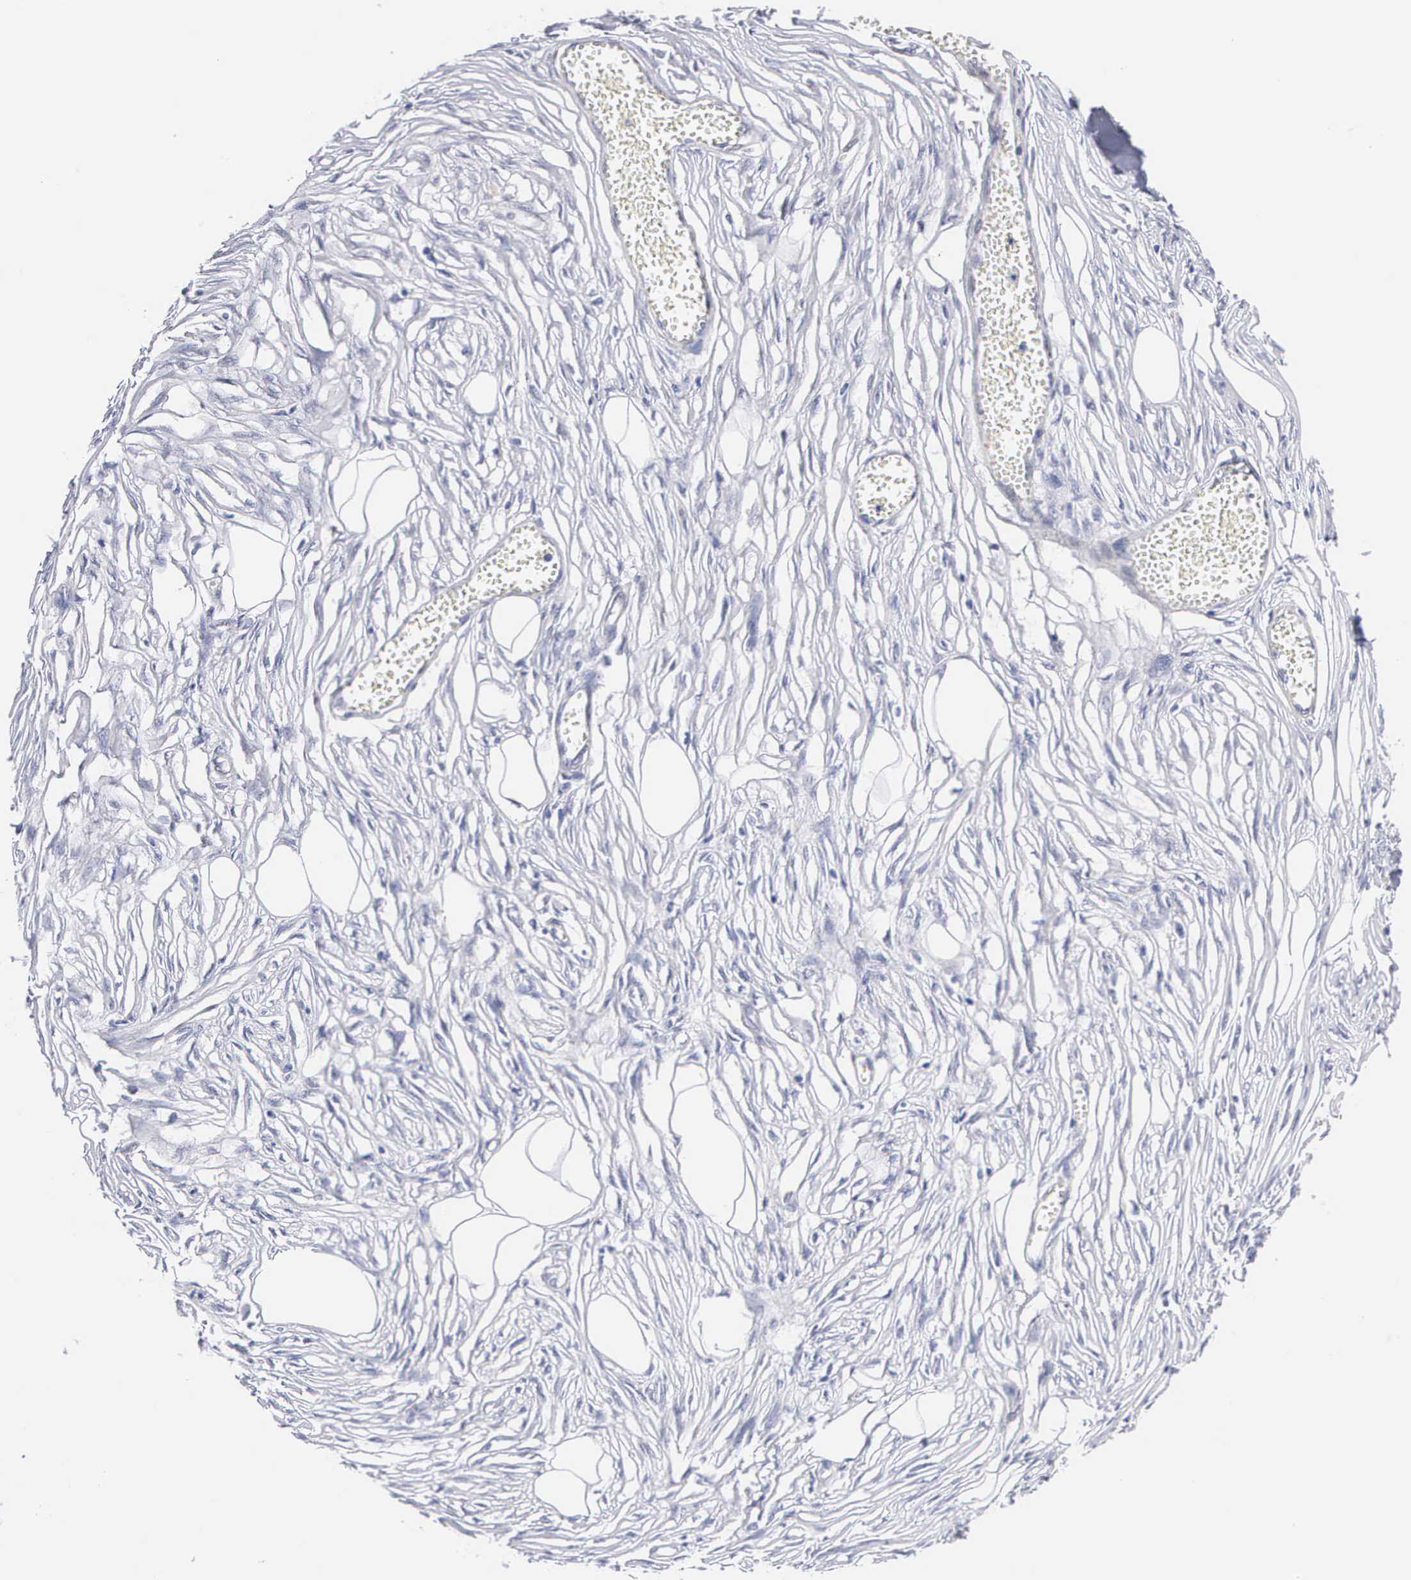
{"staining": {"intensity": "negative", "quantity": "none", "location": "none"}, "tissue": "adipose tissue", "cell_type": "Adipocytes", "image_type": "normal", "snomed": [{"axis": "morphology", "description": "Normal tissue, NOS"}, {"axis": "morphology", "description": "Sarcoma, NOS"}, {"axis": "topography", "description": "Skin"}, {"axis": "topography", "description": "Soft tissue"}], "caption": "An image of adipose tissue stained for a protein displays no brown staining in adipocytes. (Brightfield microscopy of DAB immunohistochemistry (IHC) at high magnification).", "gene": "ELFN2", "patient": {"sex": "female", "age": 51}}